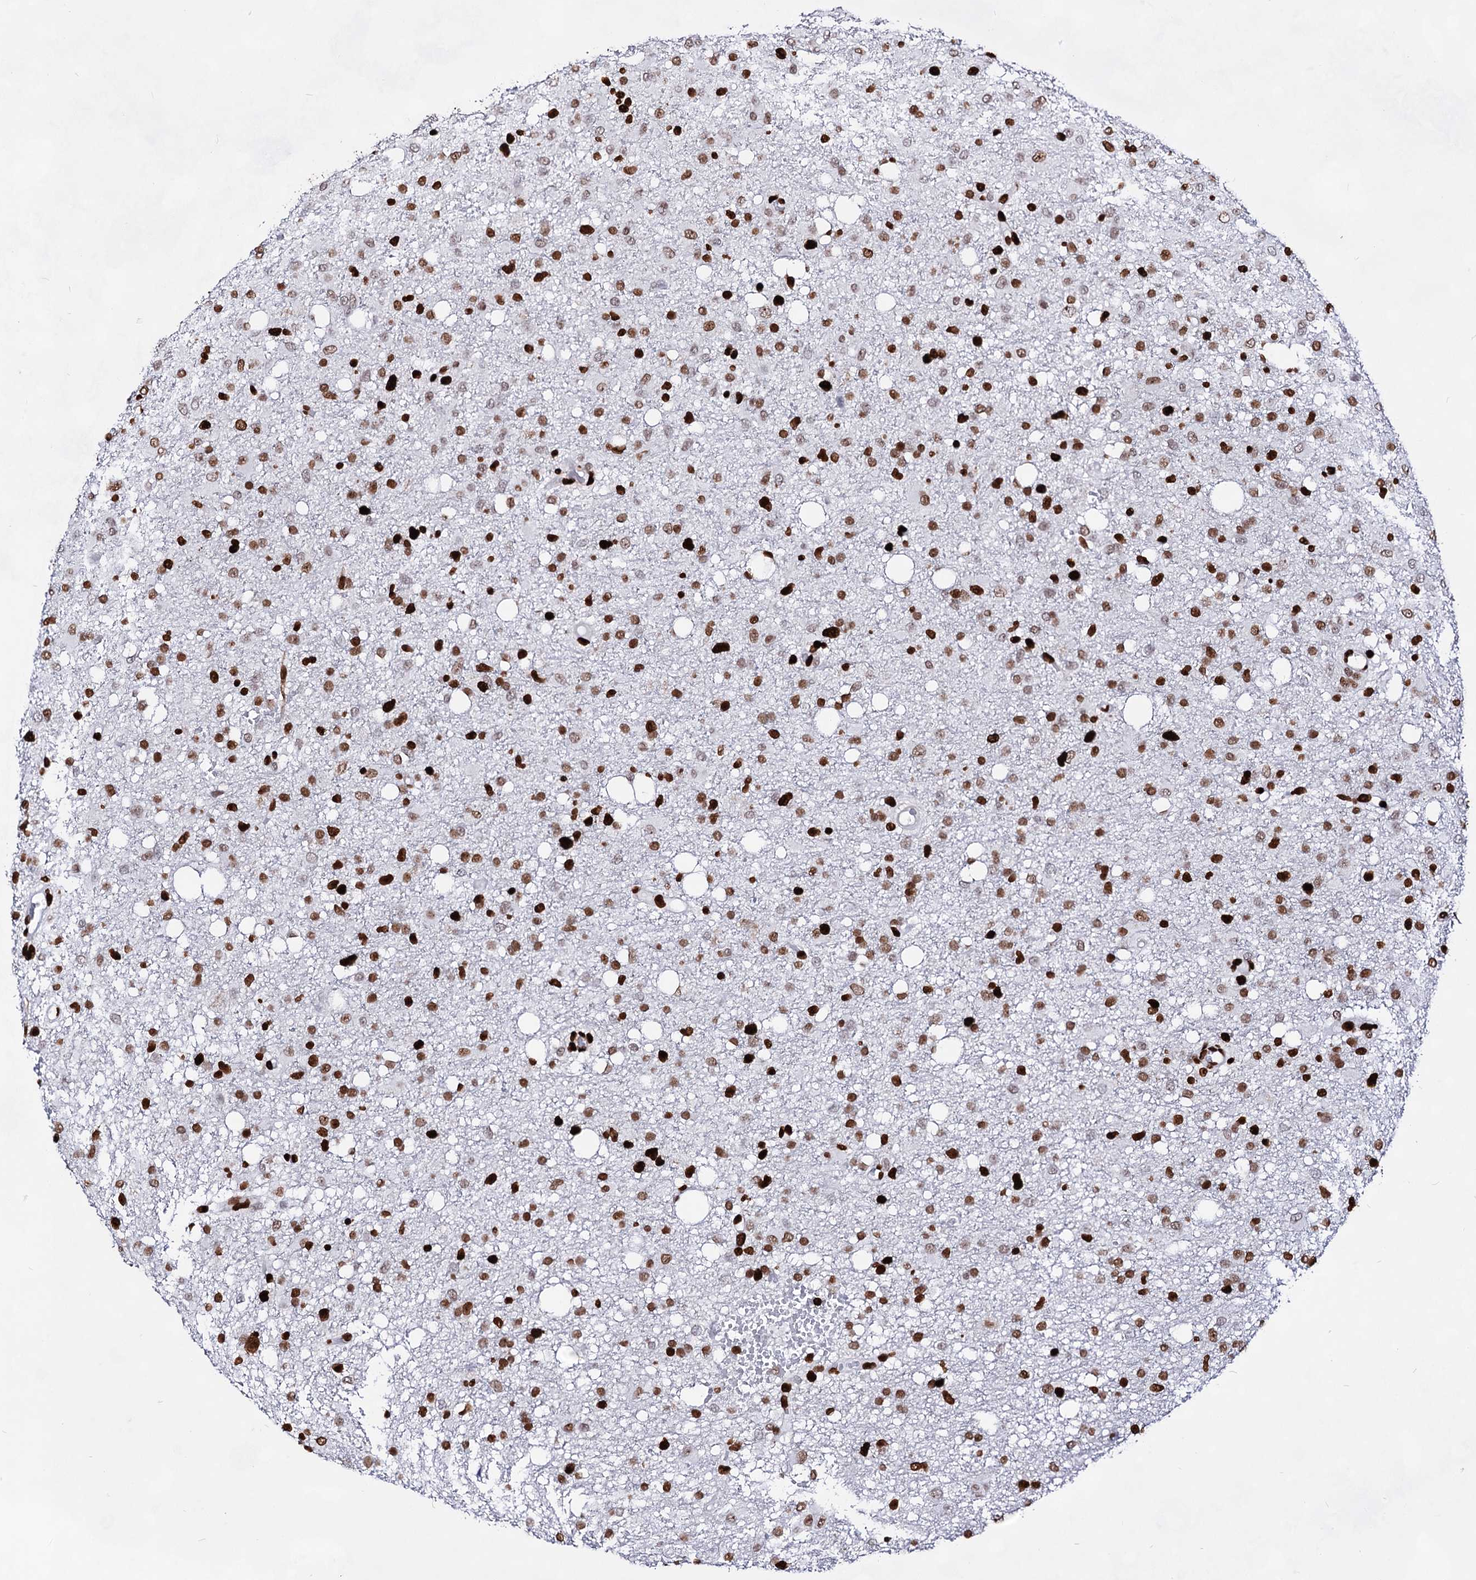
{"staining": {"intensity": "strong", "quantity": ">75%", "location": "nuclear"}, "tissue": "glioma", "cell_type": "Tumor cells", "image_type": "cancer", "snomed": [{"axis": "morphology", "description": "Glioma, malignant, High grade"}, {"axis": "topography", "description": "Brain"}], "caption": "Immunohistochemical staining of human malignant glioma (high-grade) displays strong nuclear protein positivity in approximately >75% of tumor cells.", "gene": "HMGB2", "patient": {"sex": "female", "age": 59}}